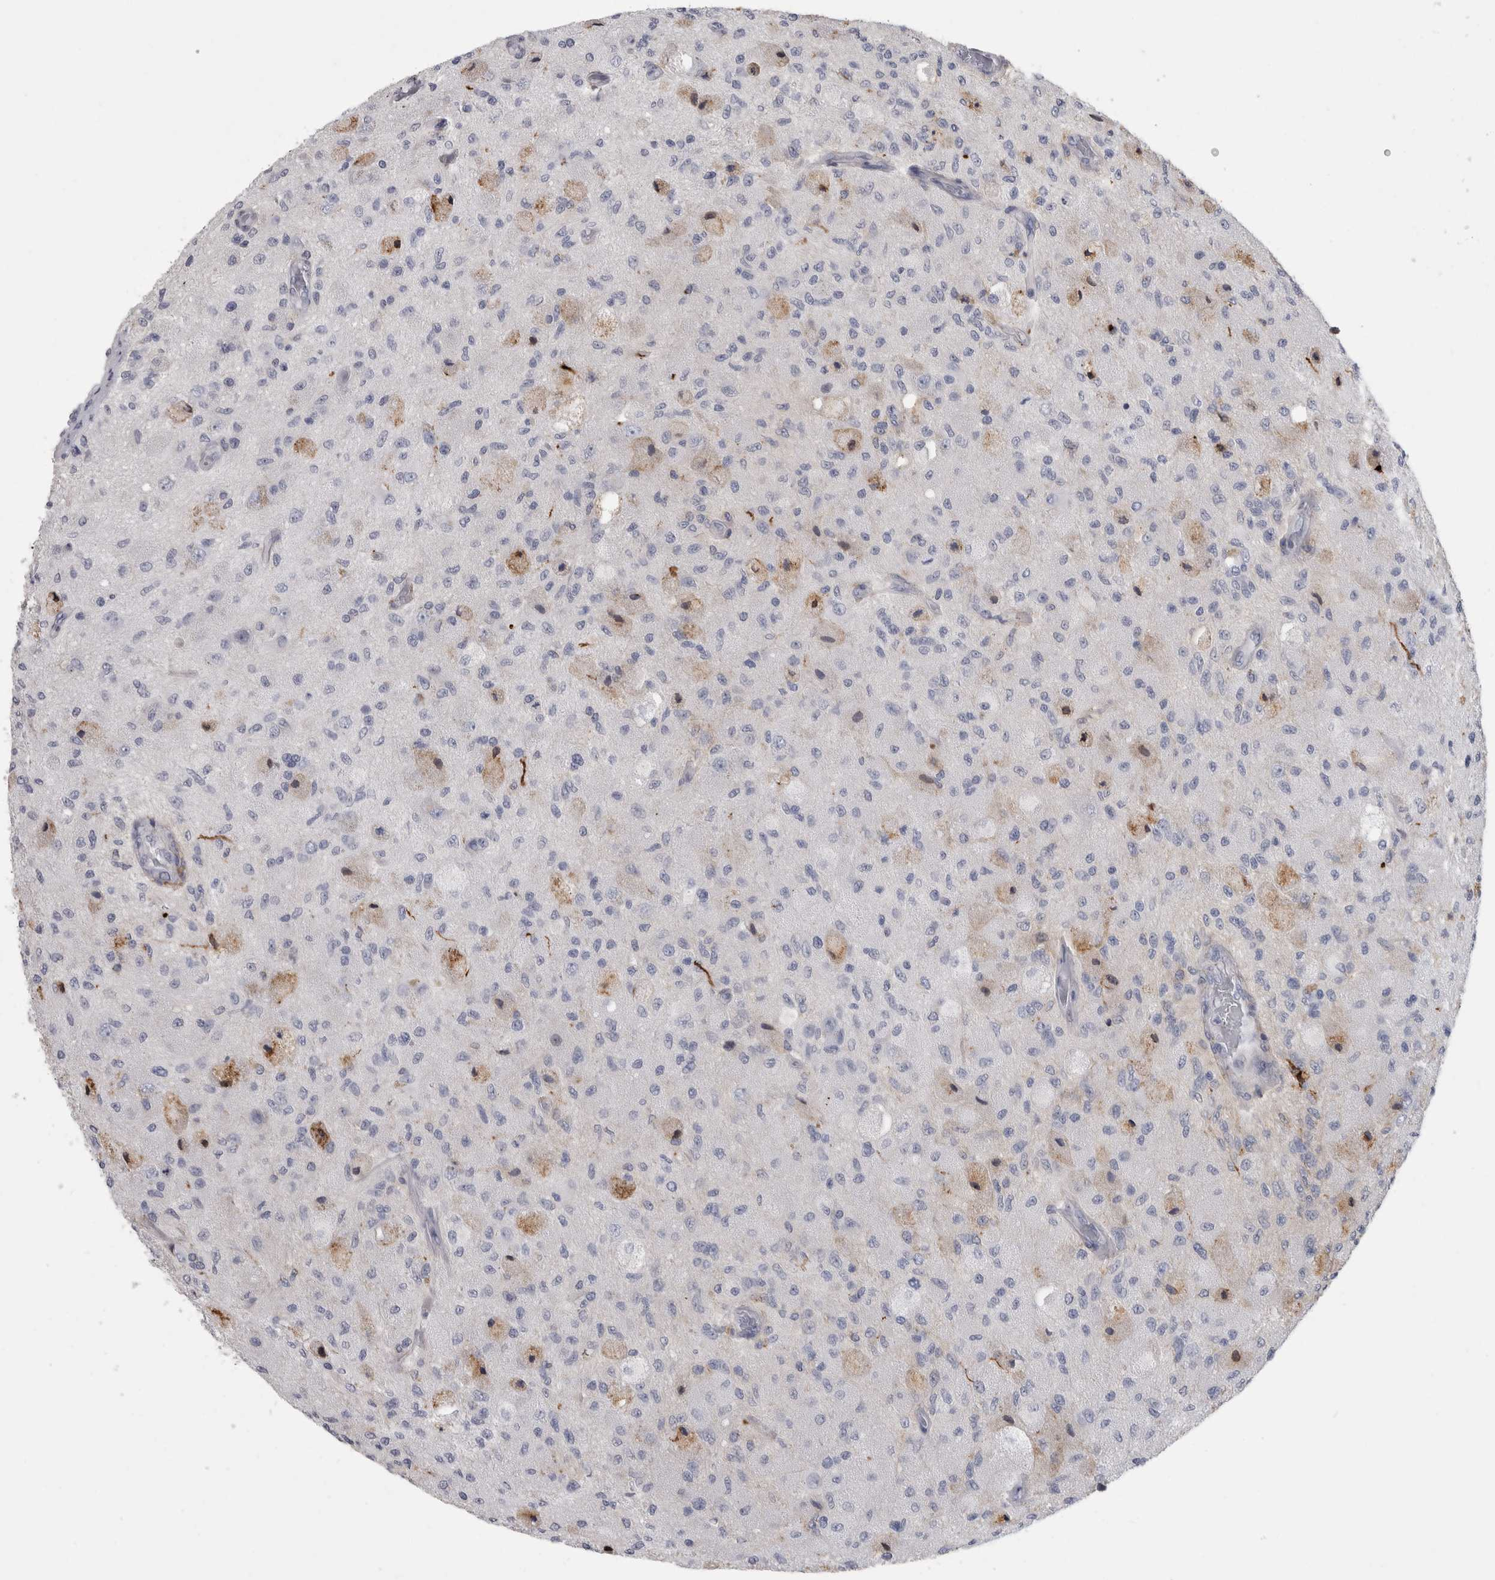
{"staining": {"intensity": "negative", "quantity": "none", "location": "none"}, "tissue": "glioma", "cell_type": "Tumor cells", "image_type": "cancer", "snomed": [{"axis": "morphology", "description": "Normal tissue, NOS"}, {"axis": "morphology", "description": "Glioma, malignant, High grade"}, {"axis": "topography", "description": "Cerebral cortex"}], "caption": "Human glioma stained for a protein using immunohistochemistry (IHC) reveals no positivity in tumor cells.", "gene": "DNAJC24", "patient": {"sex": "male", "age": 77}}